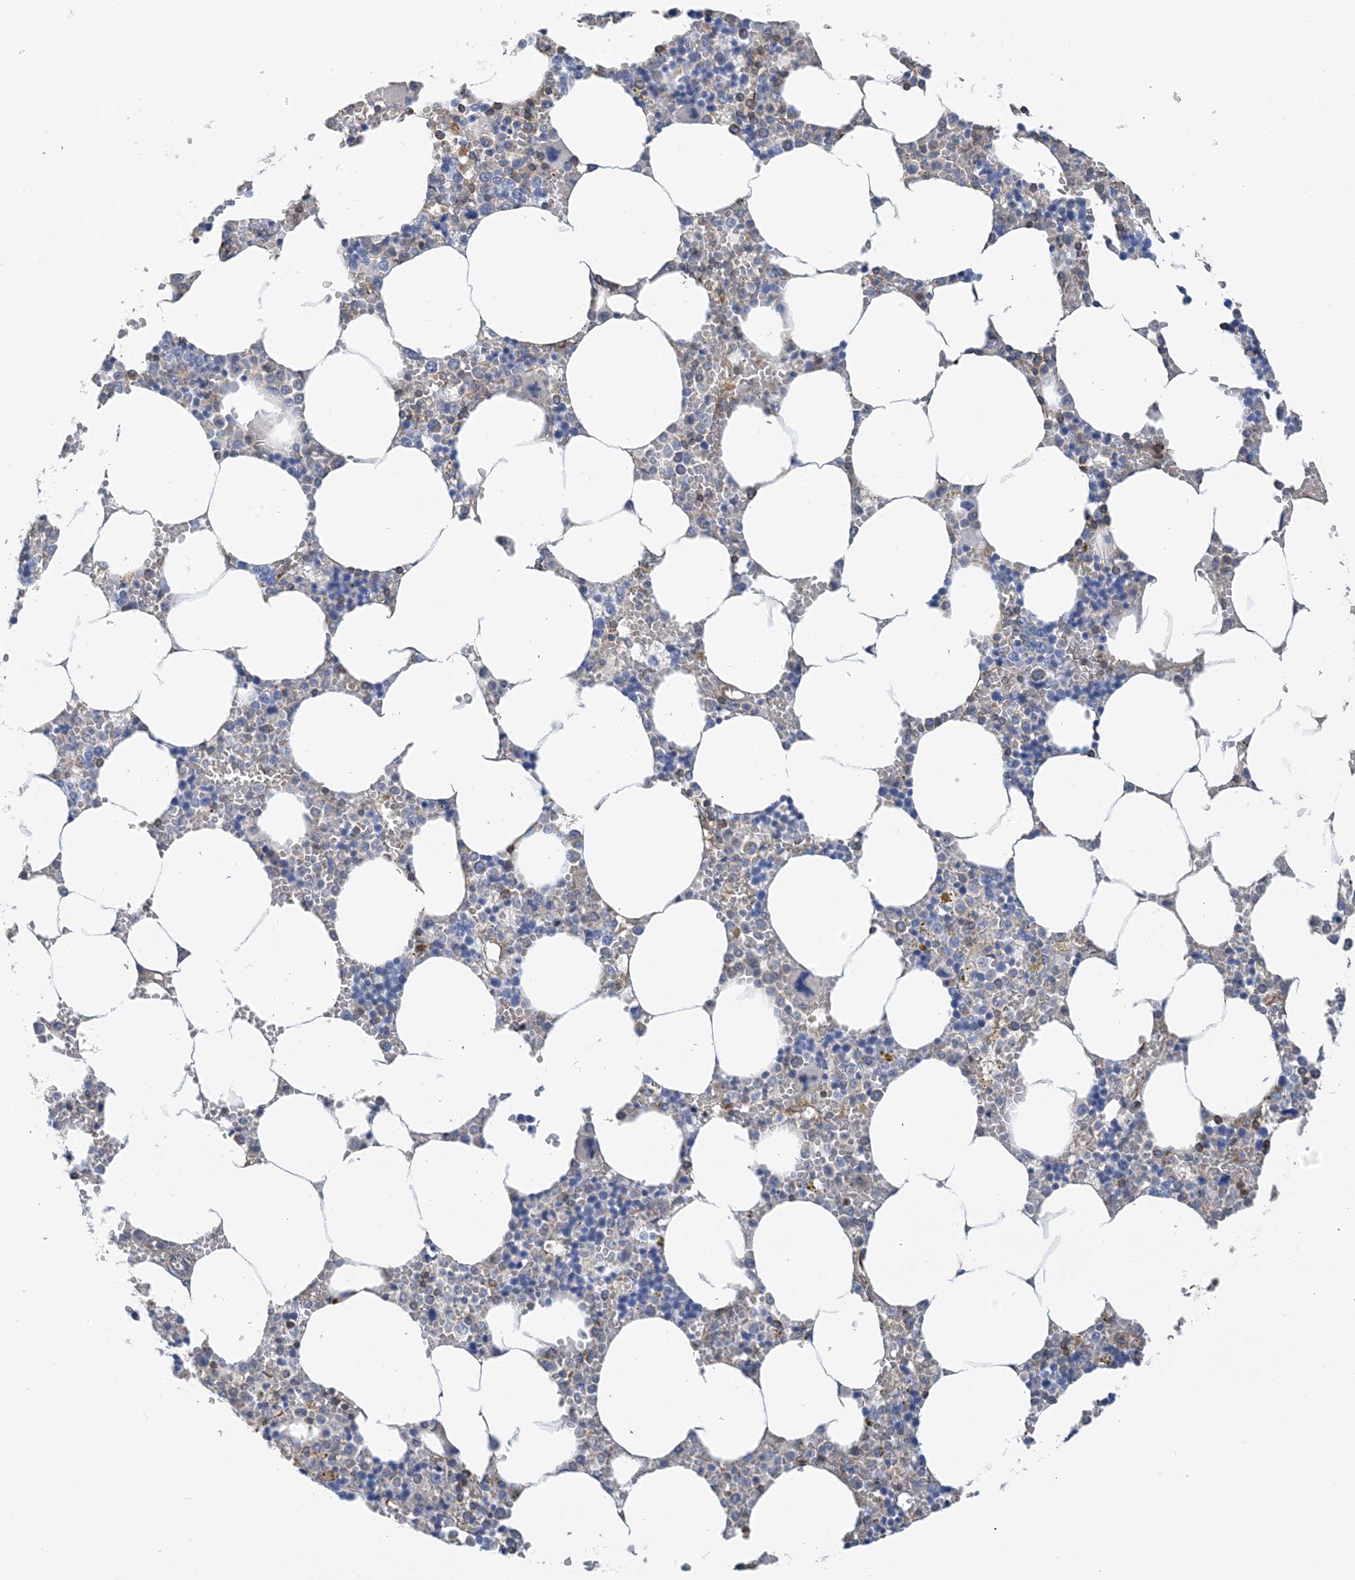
{"staining": {"intensity": "negative", "quantity": "none", "location": "none"}, "tissue": "bone marrow", "cell_type": "Hematopoietic cells", "image_type": "normal", "snomed": [{"axis": "morphology", "description": "Normal tissue, NOS"}, {"axis": "topography", "description": "Bone marrow"}], "caption": "This photomicrograph is of unremarkable bone marrow stained with immunohistochemistry to label a protein in brown with the nuclei are counter-stained blue. There is no positivity in hematopoietic cells. Nuclei are stained in blue.", "gene": "CALHM5", "patient": {"sex": "male", "age": 70}}